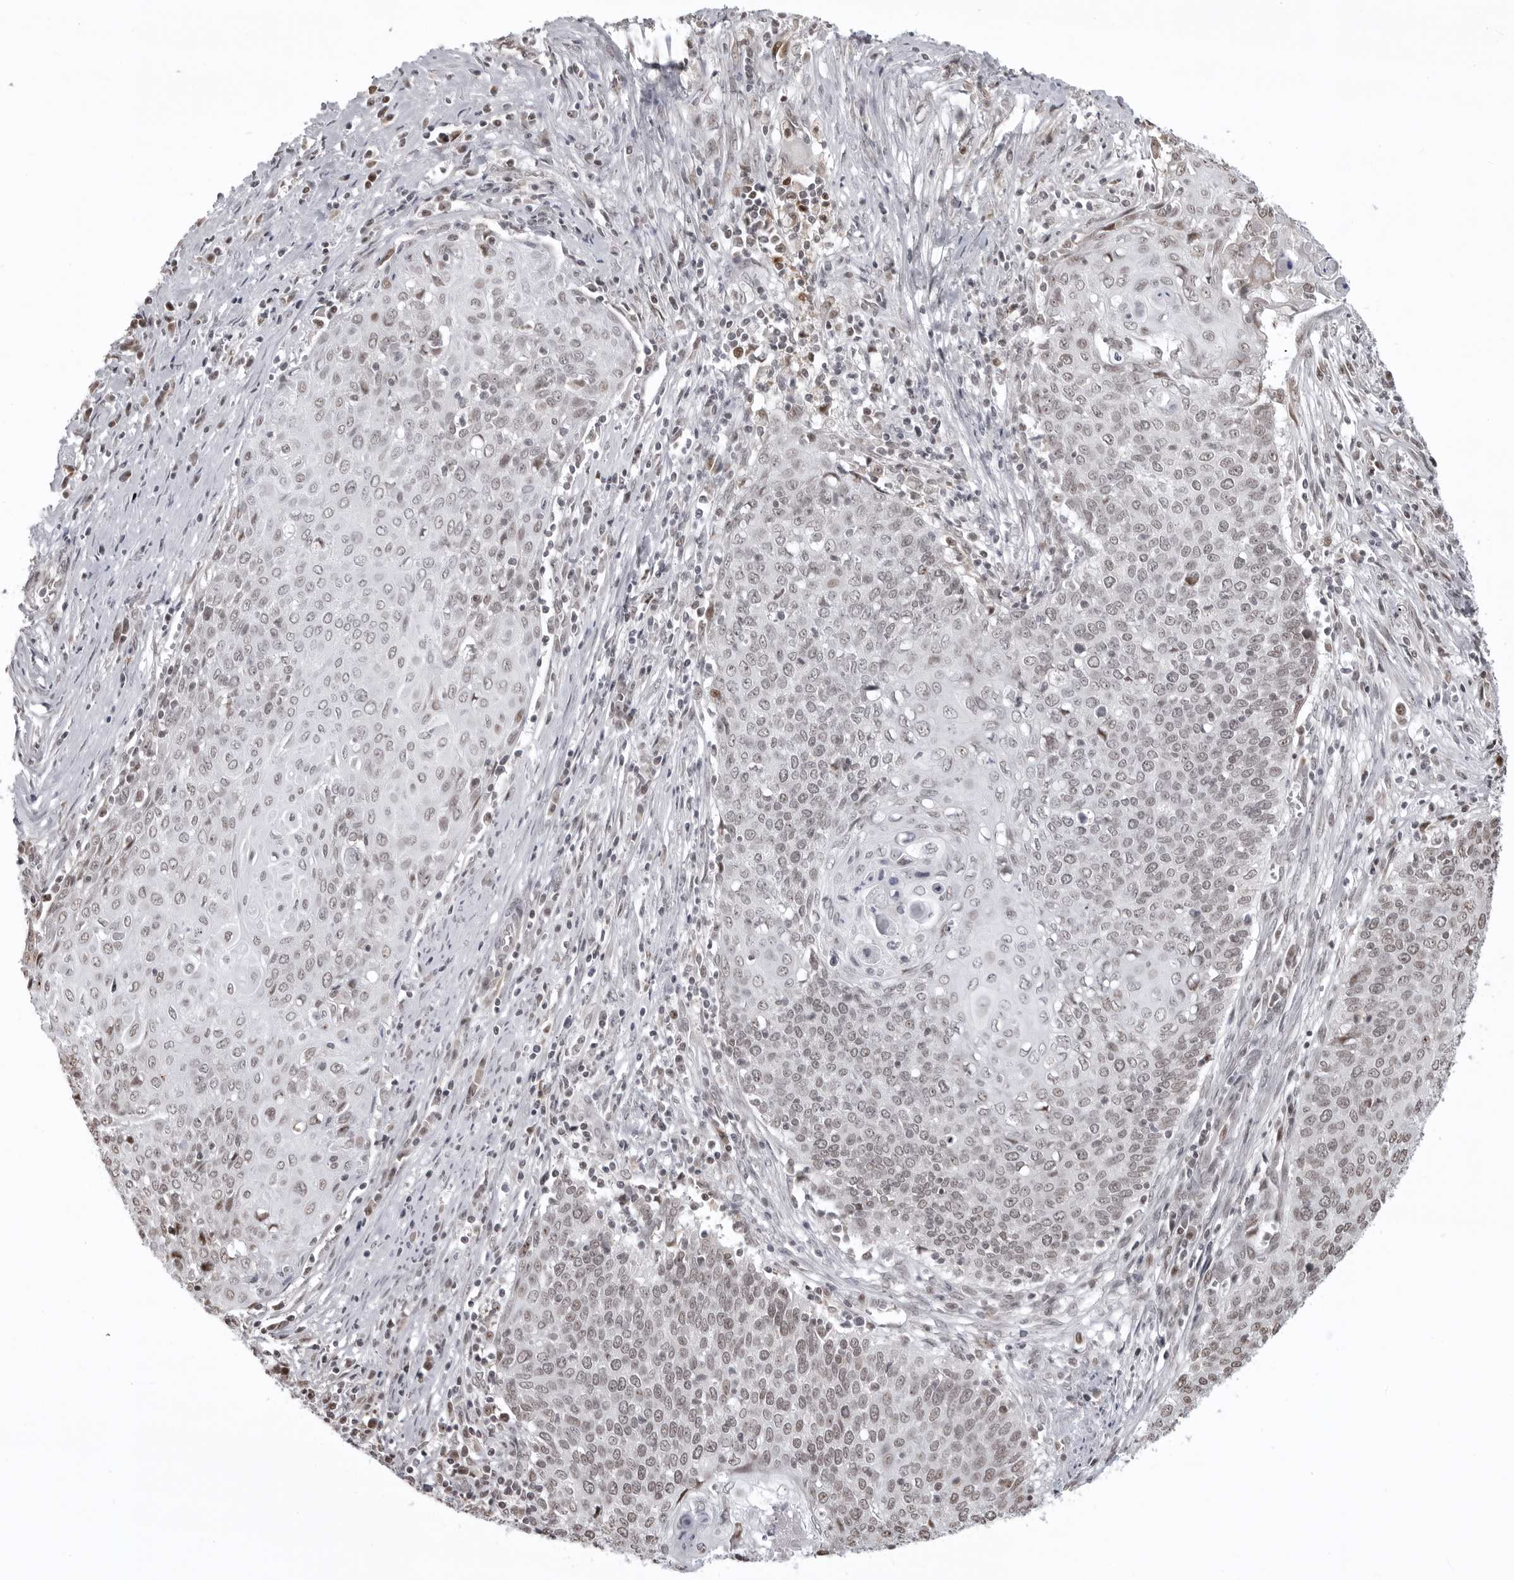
{"staining": {"intensity": "weak", "quantity": "<25%", "location": "nuclear"}, "tissue": "cervical cancer", "cell_type": "Tumor cells", "image_type": "cancer", "snomed": [{"axis": "morphology", "description": "Squamous cell carcinoma, NOS"}, {"axis": "topography", "description": "Cervix"}], "caption": "A high-resolution image shows immunohistochemistry (IHC) staining of cervical cancer, which shows no significant positivity in tumor cells.", "gene": "PHF3", "patient": {"sex": "female", "age": 39}}